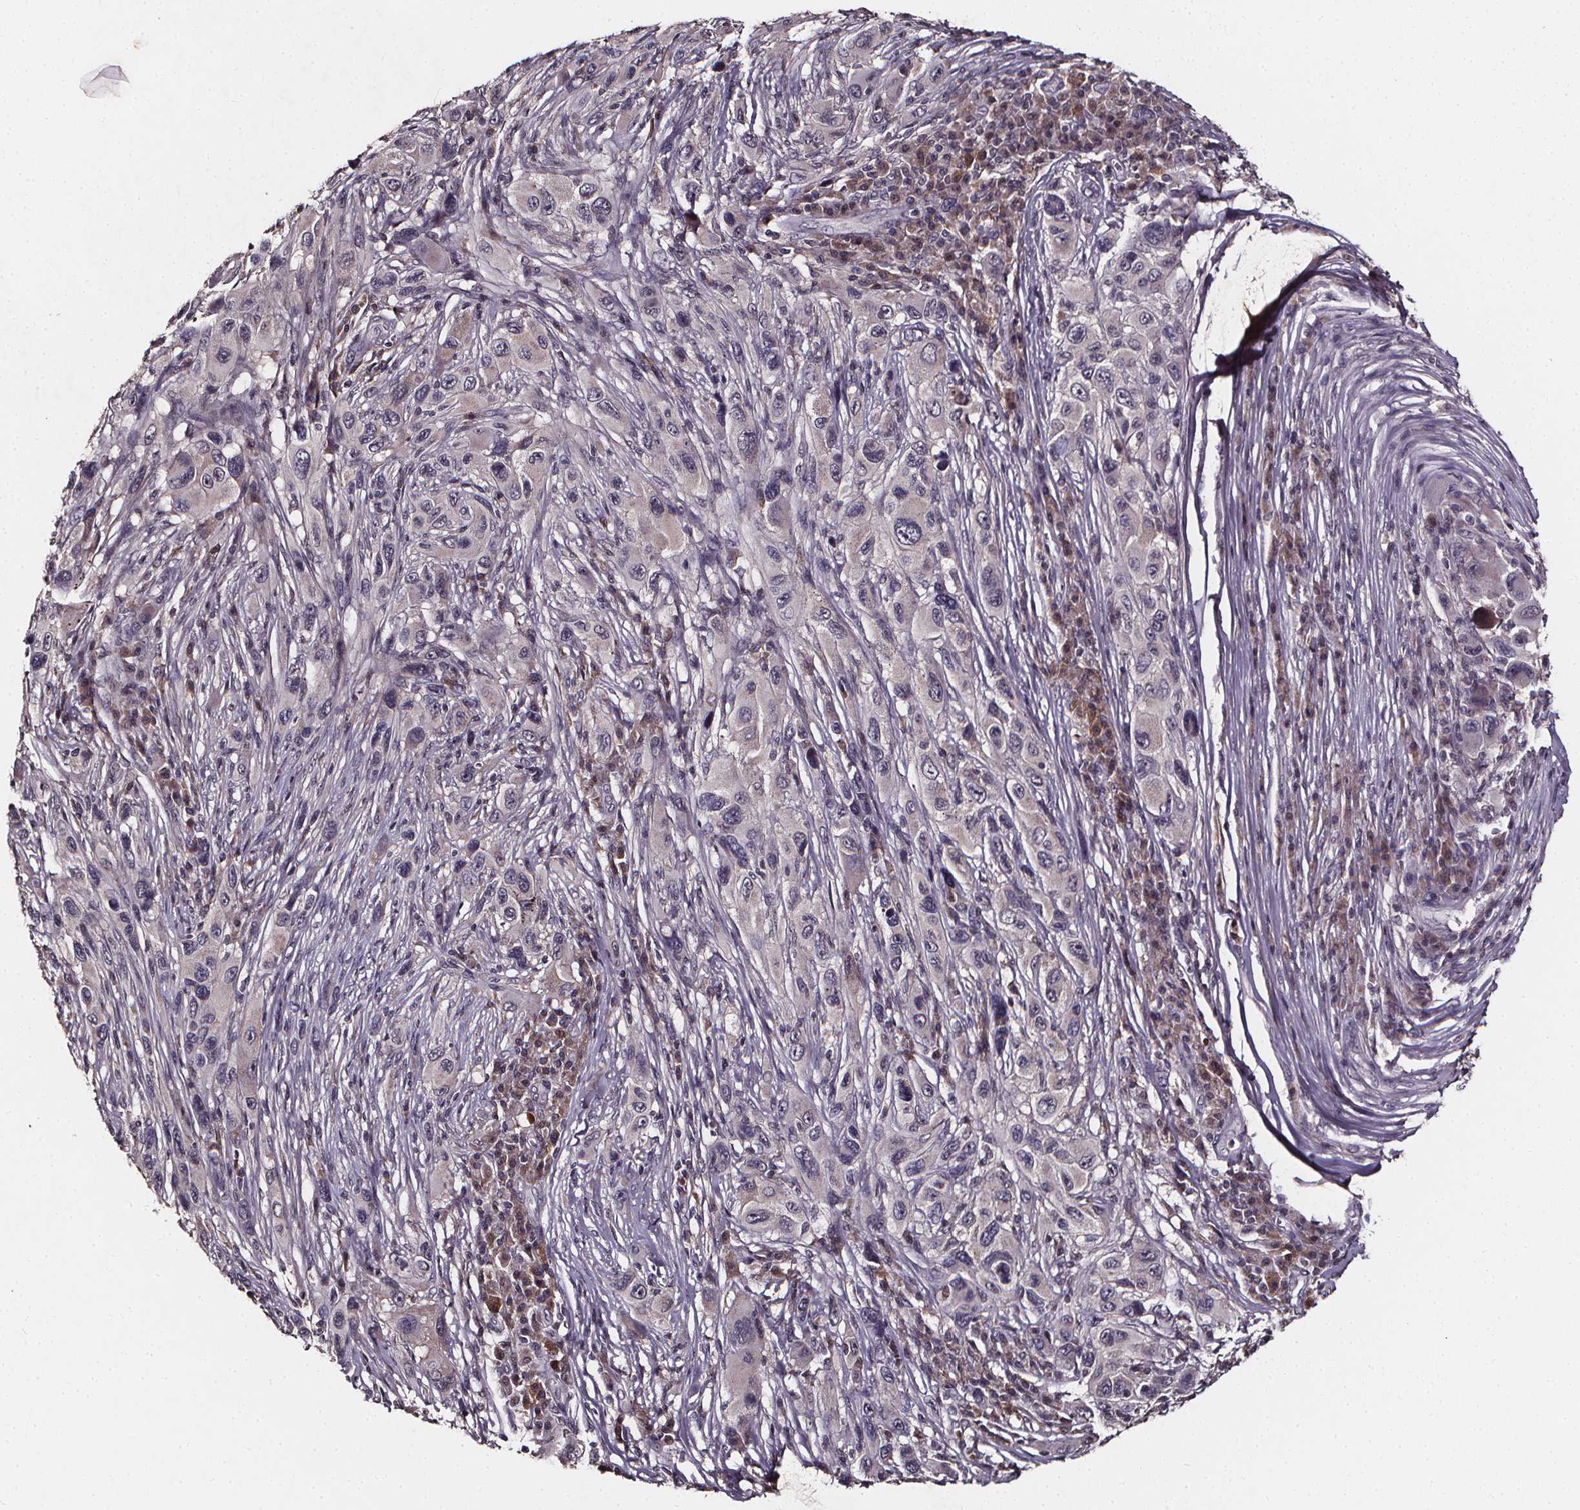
{"staining": {"intensity": "negative", "quantity": "none", "location": "none"}, "tissue": "melanoma", "cell_type": "Tumor cells", "image_type": "cancer", "snomed": [{"axis": "morphology", "description": "Malignant melanoma, NOS"}, {"axis": "topography", "description": "Skin"}], "caption": "Immunohistochemistry (IHC) micrograph of neoplastic tissue: melanoma stained with DAB (3,3'-diaminobenzidine) displays no significant protein staining in tumor cells. The staining is performed using DAB brown chromogen with nuclei counter-stained in using hematoxylin.", "gene": "SPAG8", "patient": {"sex": "male", "age": 53}}